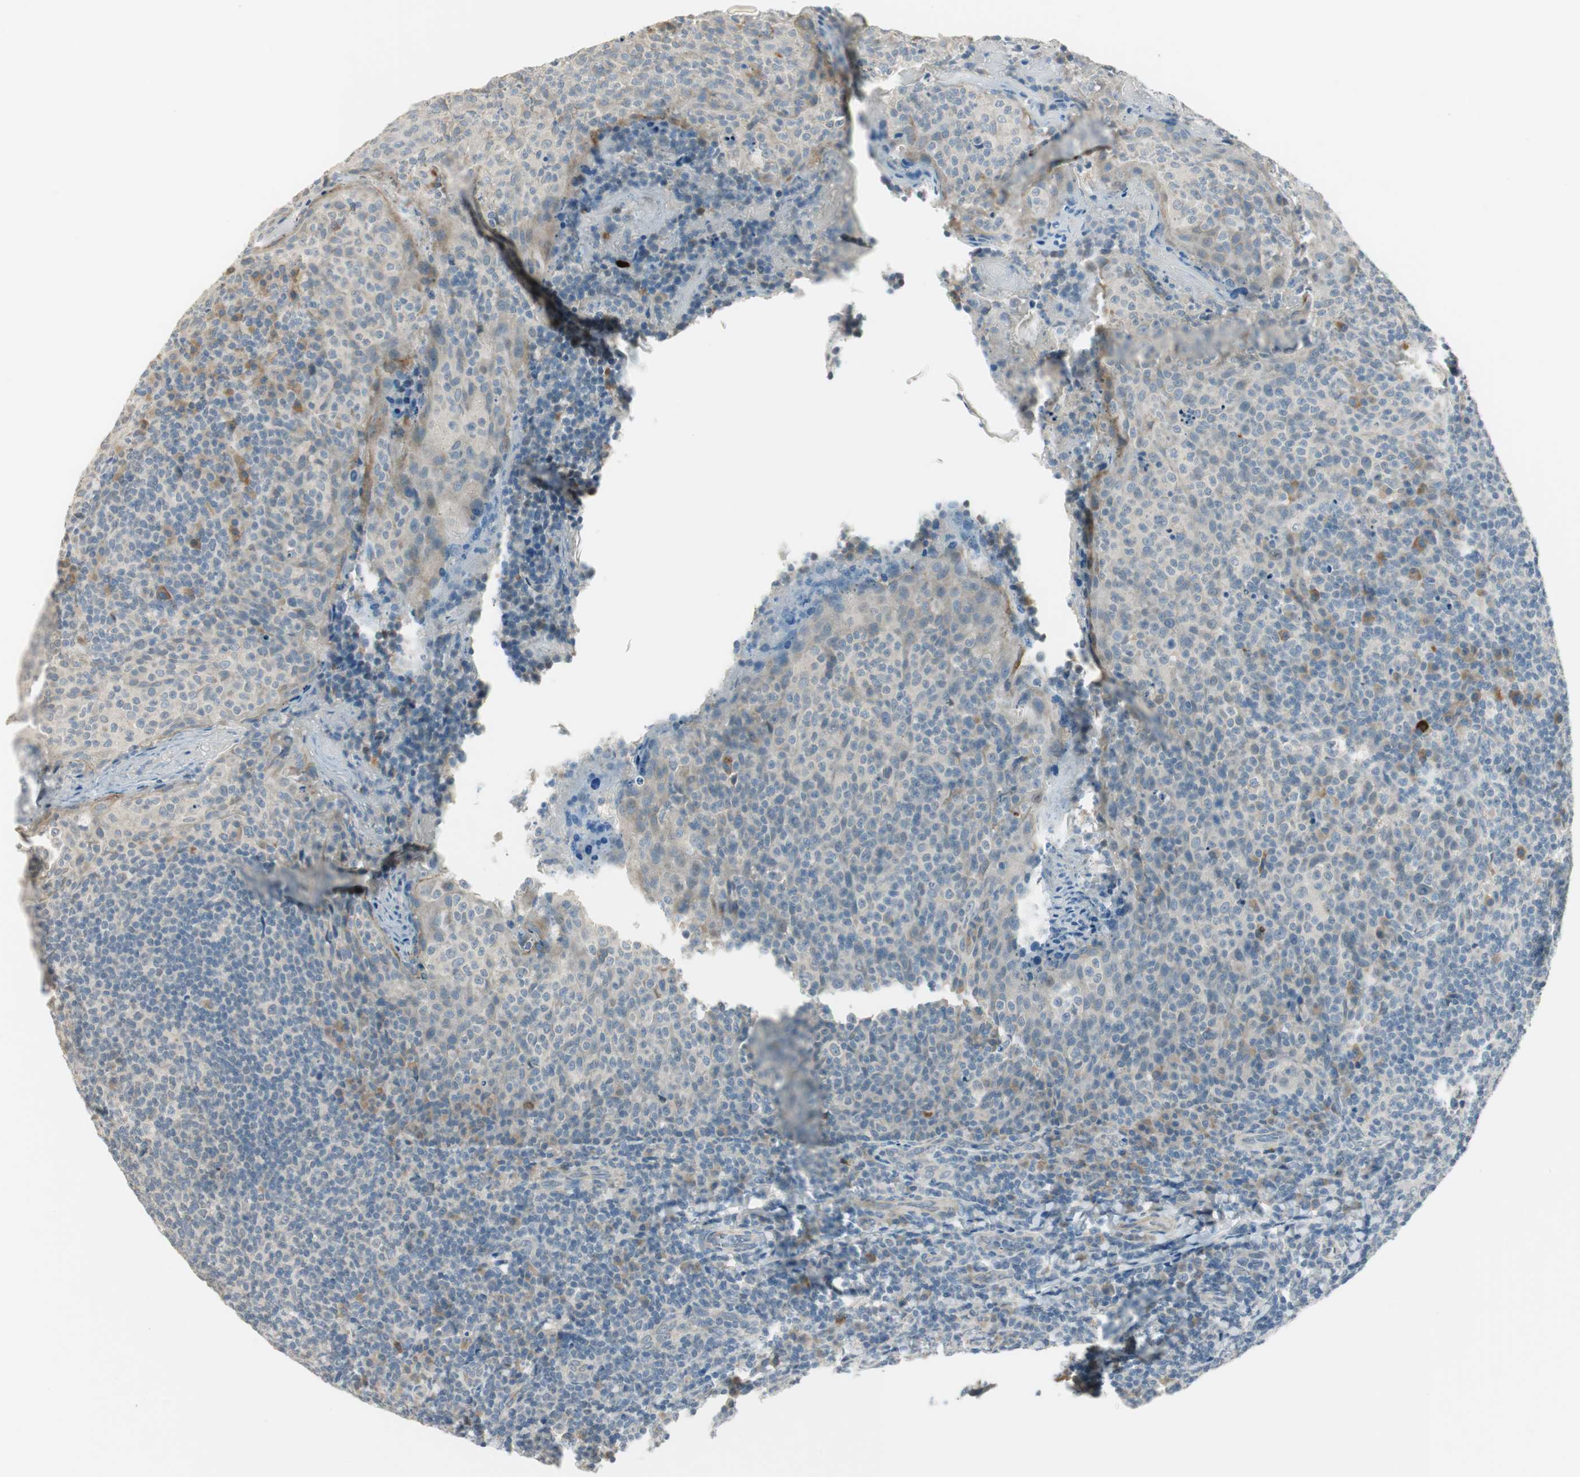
{"staining": {"intensity": "negative", "quantity": "none", "location": "none"}, "tissue": "tonsil", "cell_type": "Germinal center cells", "image_type": "normal", "snomed": [{"axis": "morphology", "description": "Normal tissue, NOS"}, {"axis": "topography", "description": "Tonsil"}], "caption": "Image shows no protein staining in germinal center cells of benign tonsil. (Stains: DAB immunohistochemistry (IHC) with hematoxylin counter stain, Microscopy: brightfield microscopy at high magnification).", "gene": "PCDHB15", "patient": {"sex": "male", "age": 17}}